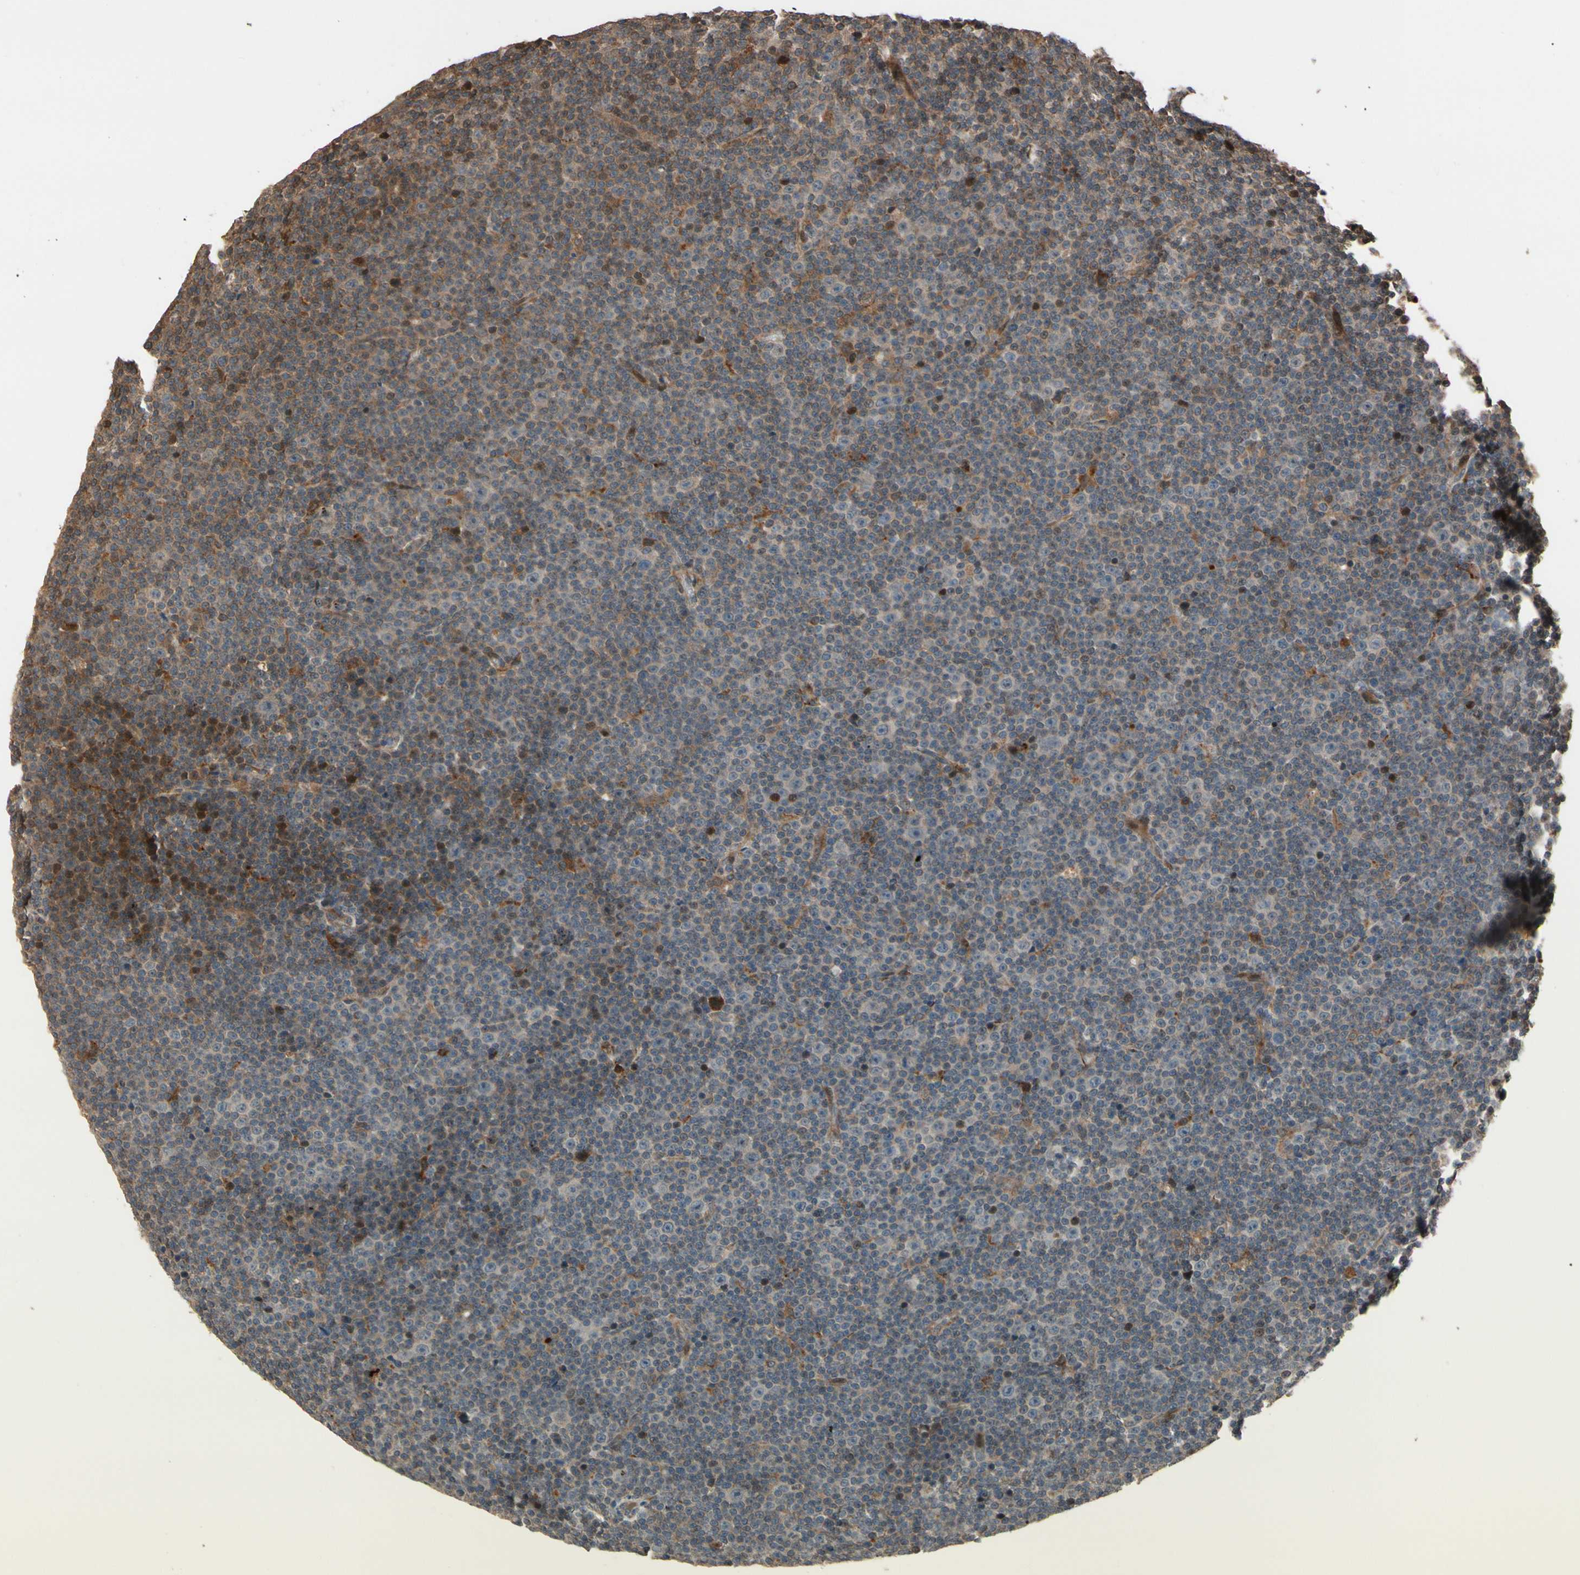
{"staining": {"intensity": "weak", "quantity": "<25%", "location": "cytoplasmic/membranous"}, "tissue": "lymphoma", "cell_type": "Tumor cells", "image_type": "cancer", "snomed": [{"axis": "morphology", "description": "Malignant lymphoma, non-Hodgkin's type, Low grade"}, {"axis": "topography", "description": "Lymph node"}], "caption": "Immunohistochemistry (IHC) of lymphoma displays no expression in tumor cells.", "gene": "CSF1R", "patient": {"sex": "female", "age": 67}}